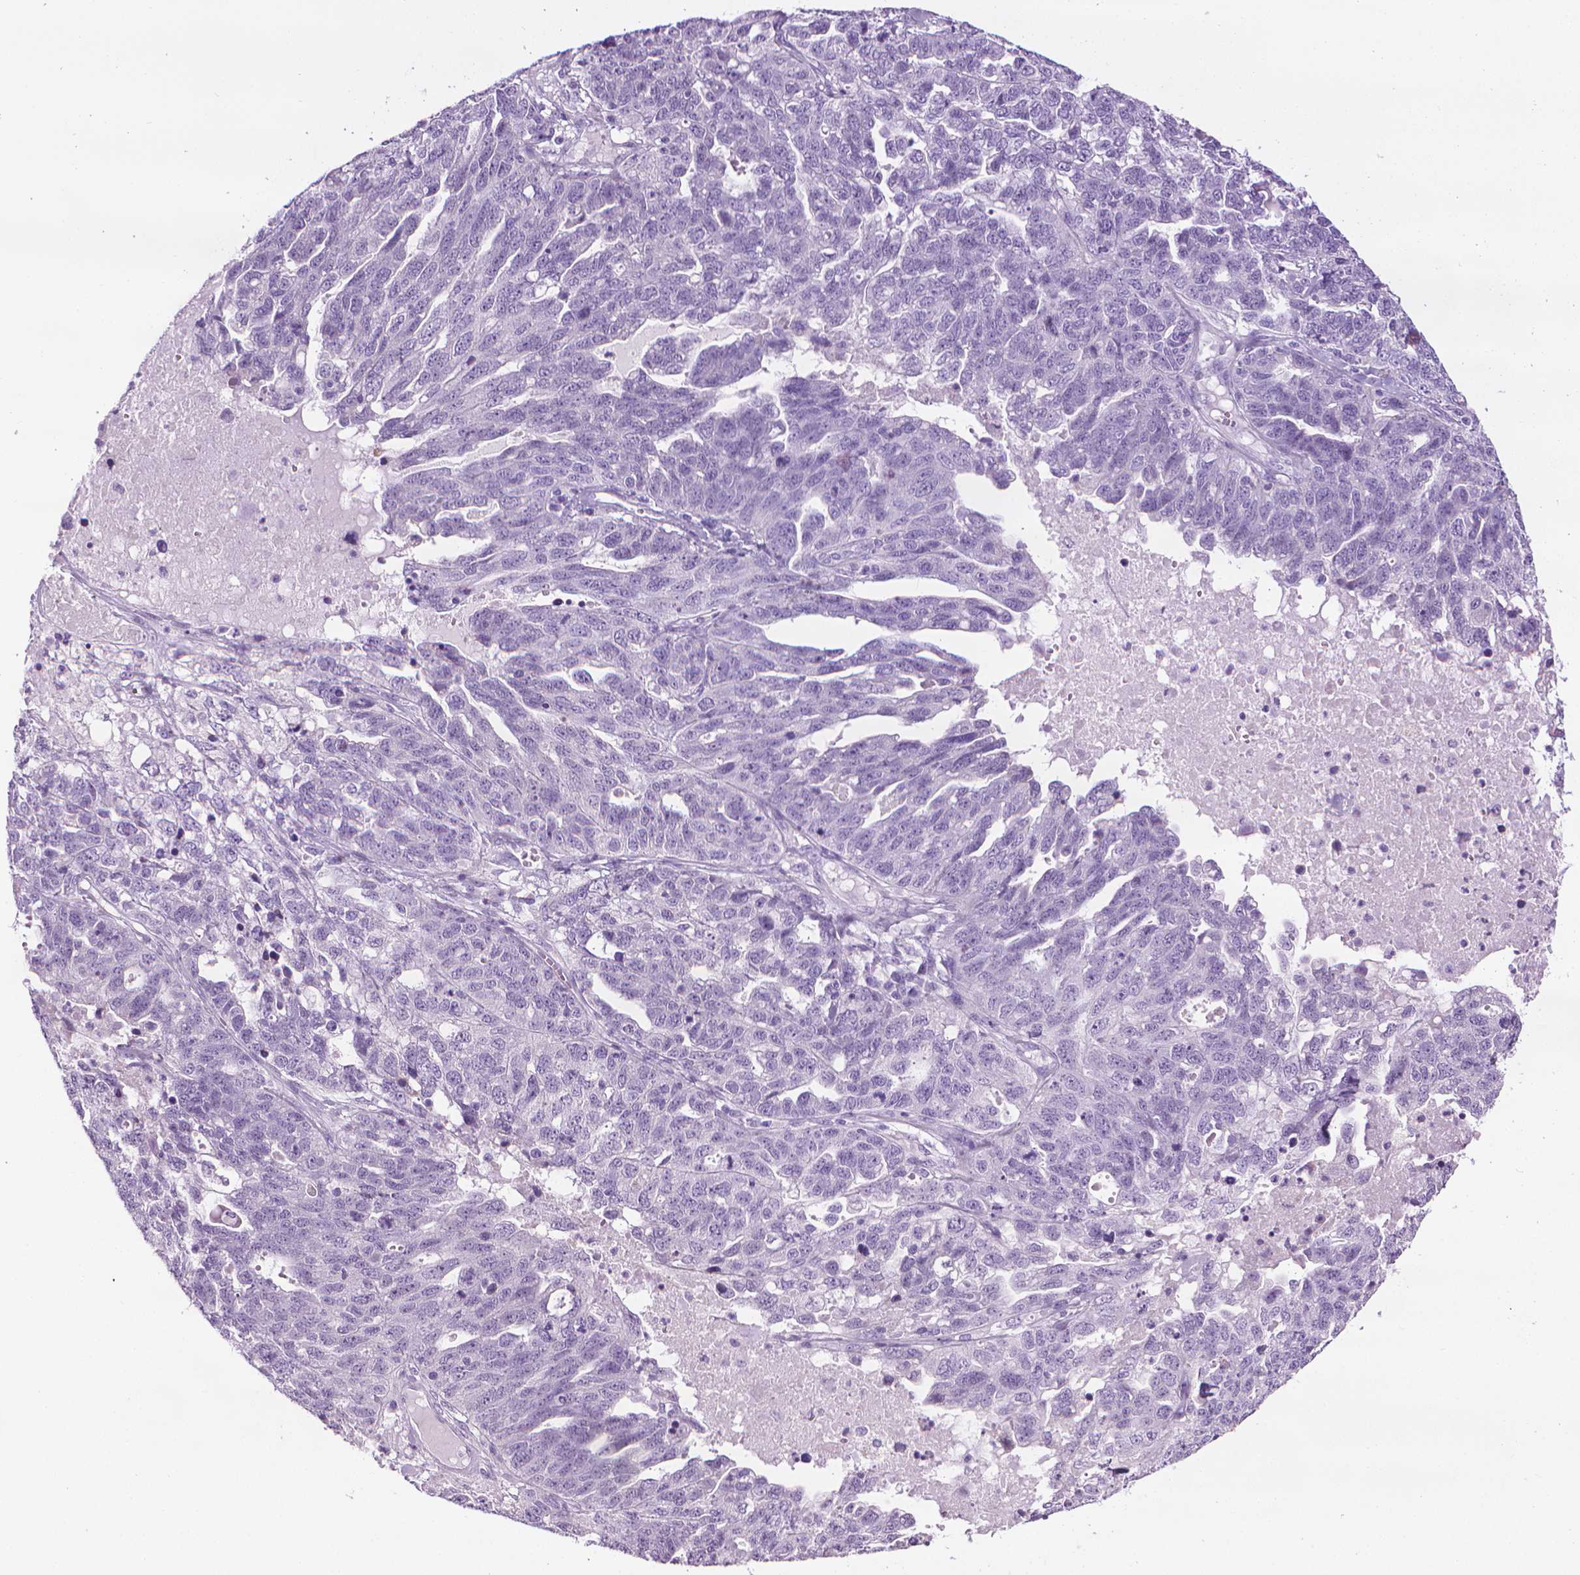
{"staining": {"intensity": "negative", "quantity": "none", "location": "none"}, "tissue": "ovarian cancer", "cell_type": "Tumor cells", "image_type": "cancer", "snomed": [{"axis": "morphology", "description": "Cystadenocarcinoma, serous, NOS"}, {"axis": "topography", "description": "Ovary"}], "caption": "Ovarian serous cystadenocarcinoma stained for a protein using immunohistochemistry reveals no positivity tumor cells.", "gene": "DNAI7", "patient": {"sex": "female", "age": 71}}